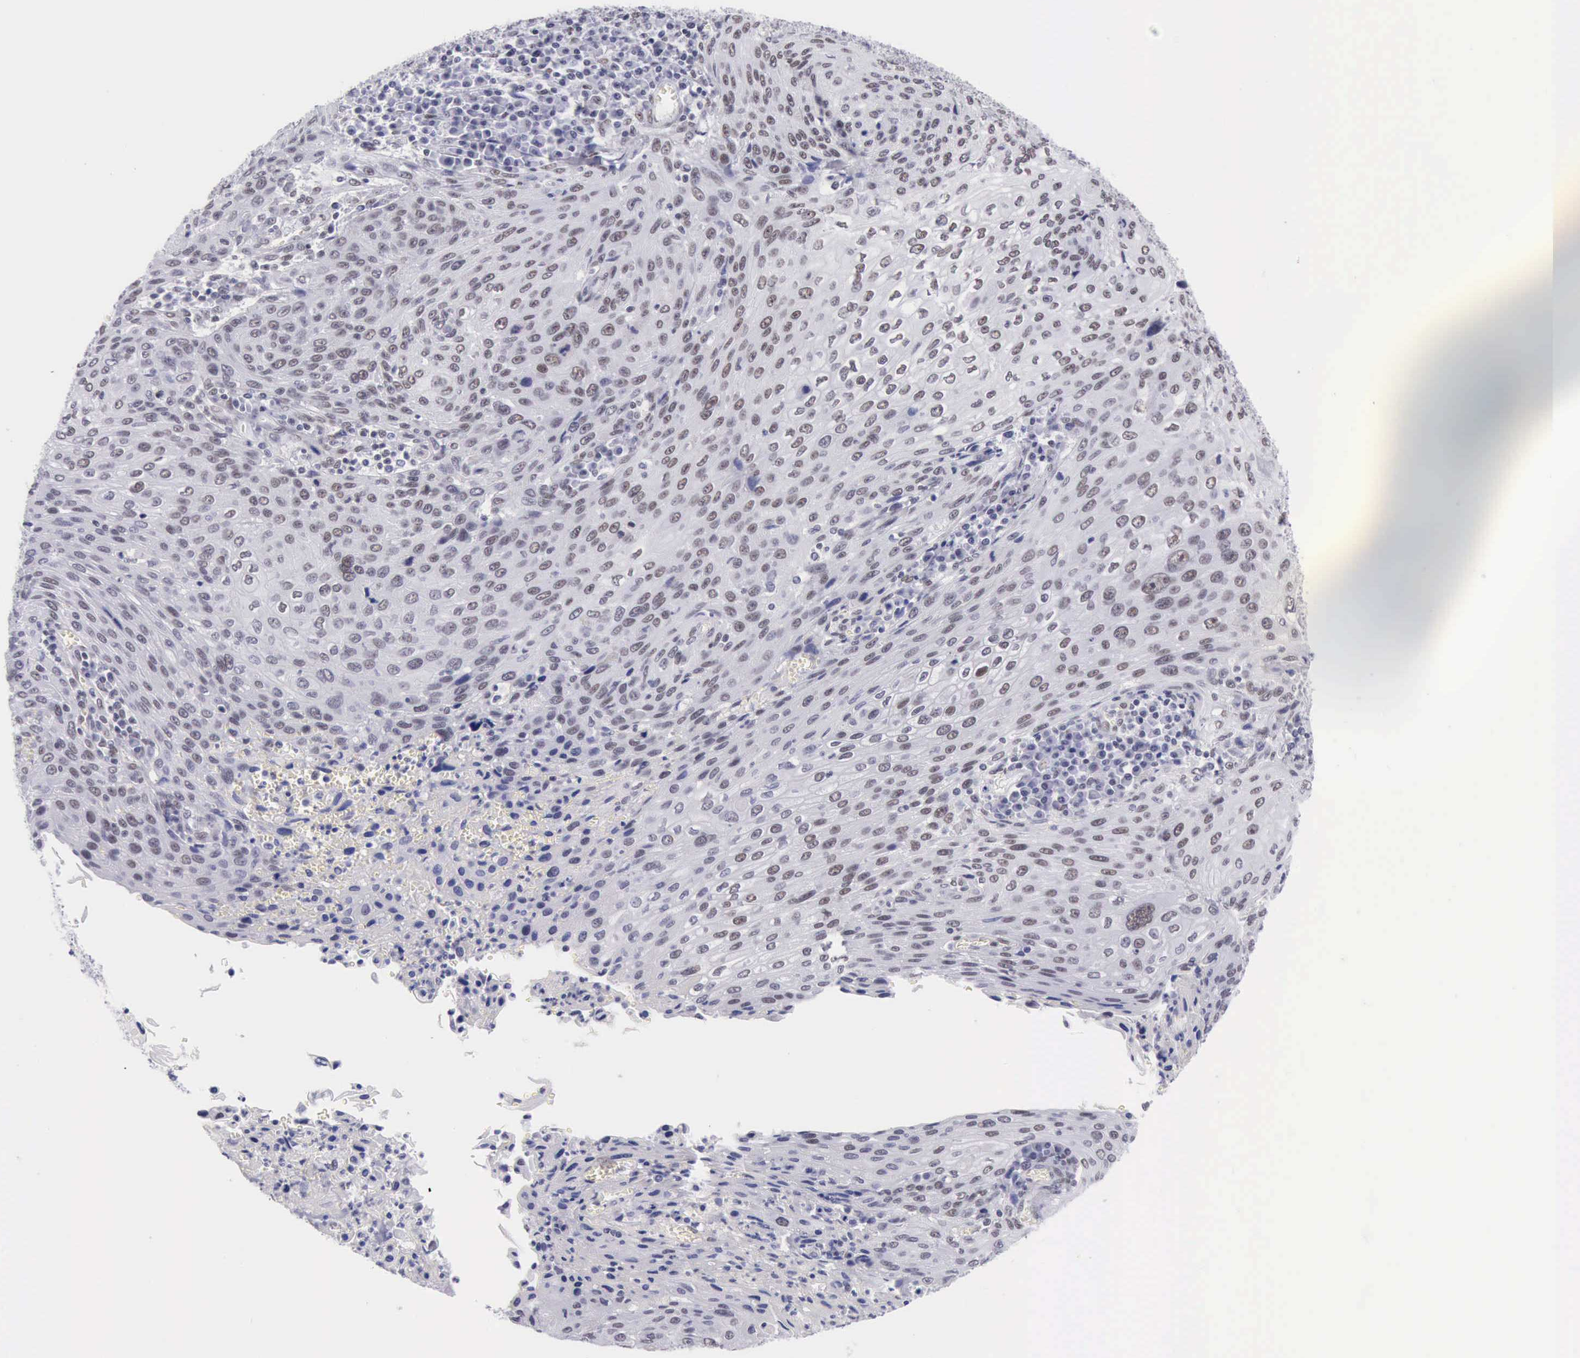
{"staining": {"intensity": "negative", "quantity": "none", "location": "none"}, "tissue": "cervical cancer", "cell_type": "Tumor cells", "image_type": "cancer", "snomed": [{"axis": "morphology", "description": "Squamous cell carcinoma, NOS"}, {"axis": "topography", "description": "Cervix"}], "caption": "Immunohistochemistry (IHC) of cervical cancer displays no expression in tumor cells.", "gene": "EP300", "patient": {"sex": "female", "age": 32}}